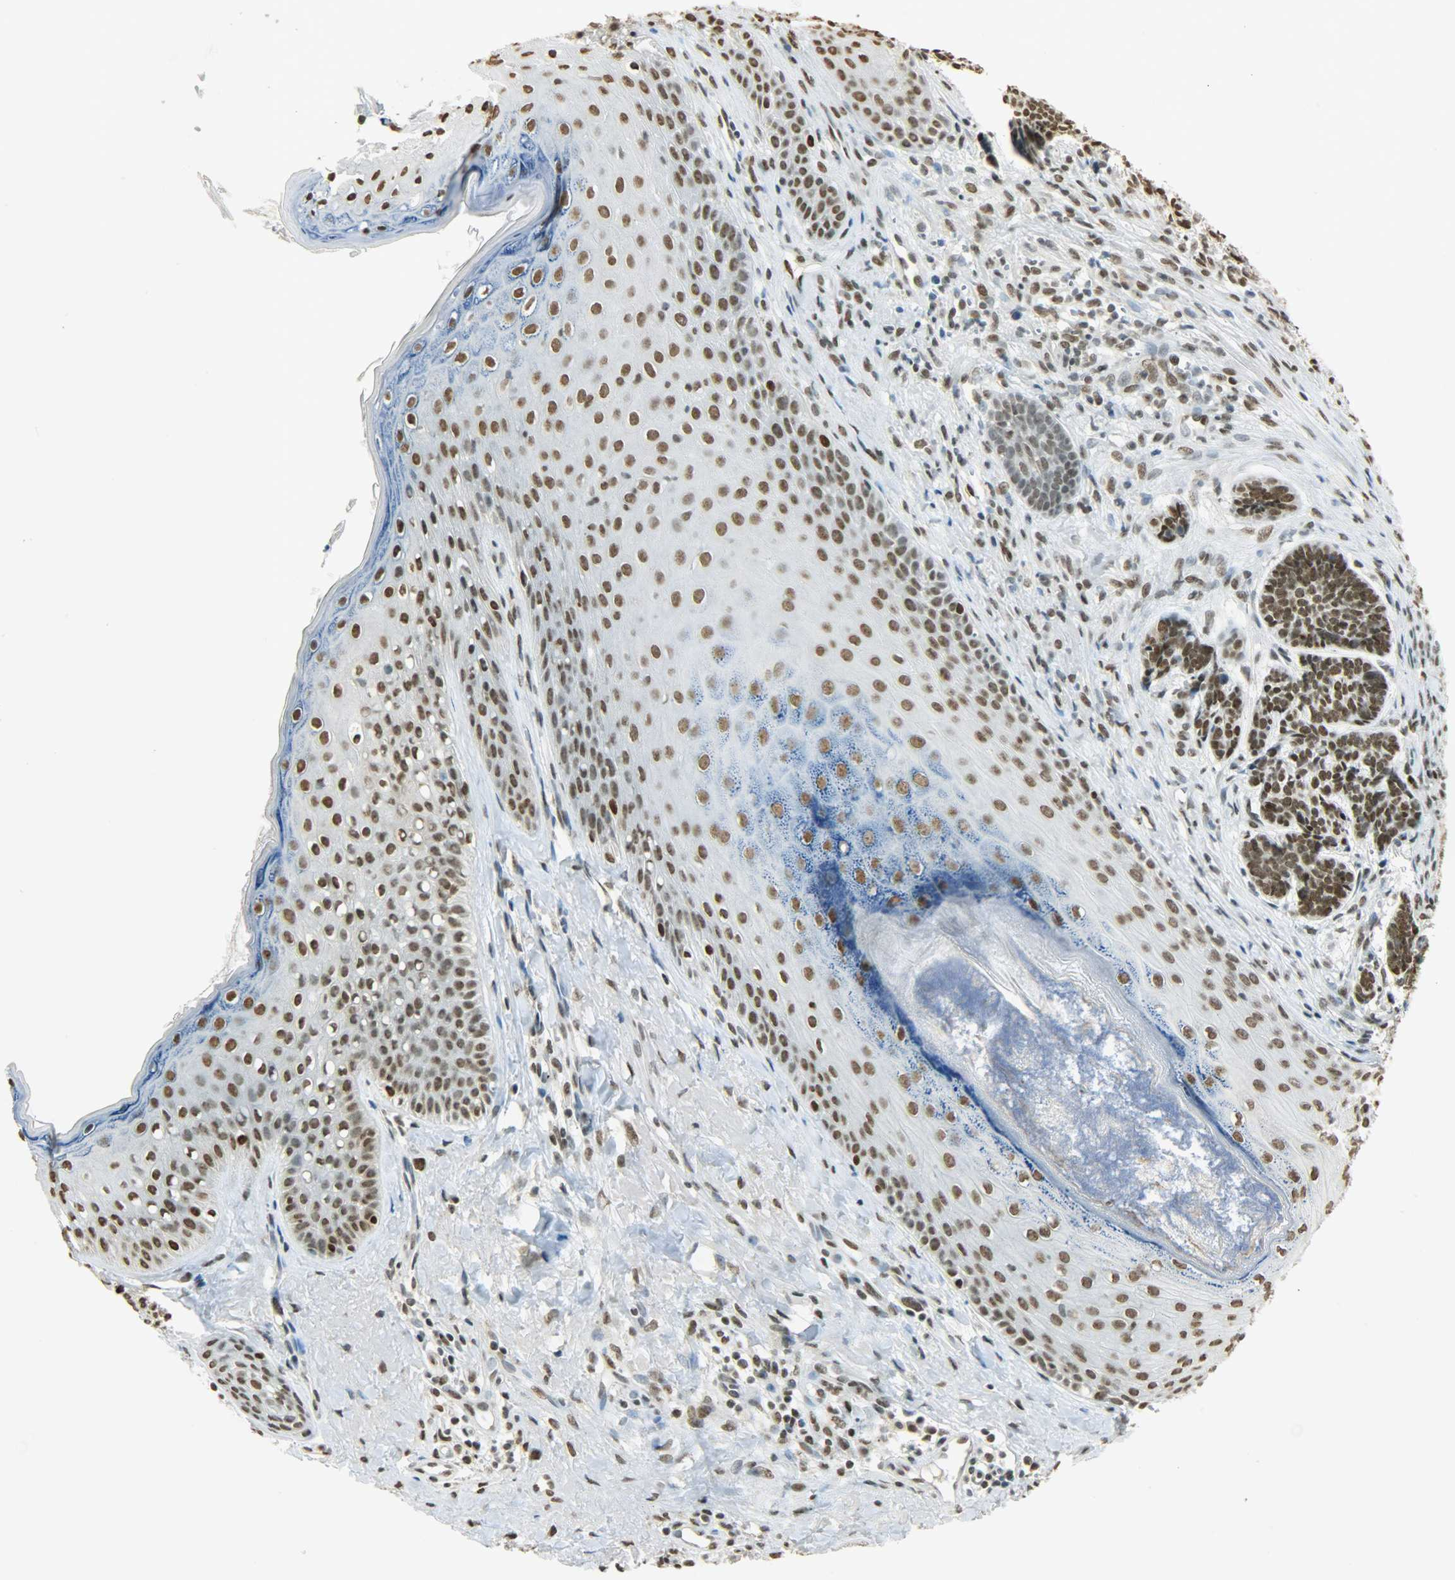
{"staining": {"intensity": "strong", "quantity": ">75%", "location": "nuclear"}, "tissue": "skin cancer", "cell_type": "Tumor cells", "image_type": "cancer", "snomed": [{"axis": "morphology", "description": "Basal cell carcinoma"}, {"axis": "topography", "description": "Skin"}], "caption": "A high amount of strong nuclear expression is appreciated in about >75% of tumor cells in skin cancer (basal cell carcinoma) tissue. (DAB = brown stain, brightfield microscopy at high magnification).", "gene": "MYEF2", "patient": {"sex": "male", "age": 84}}